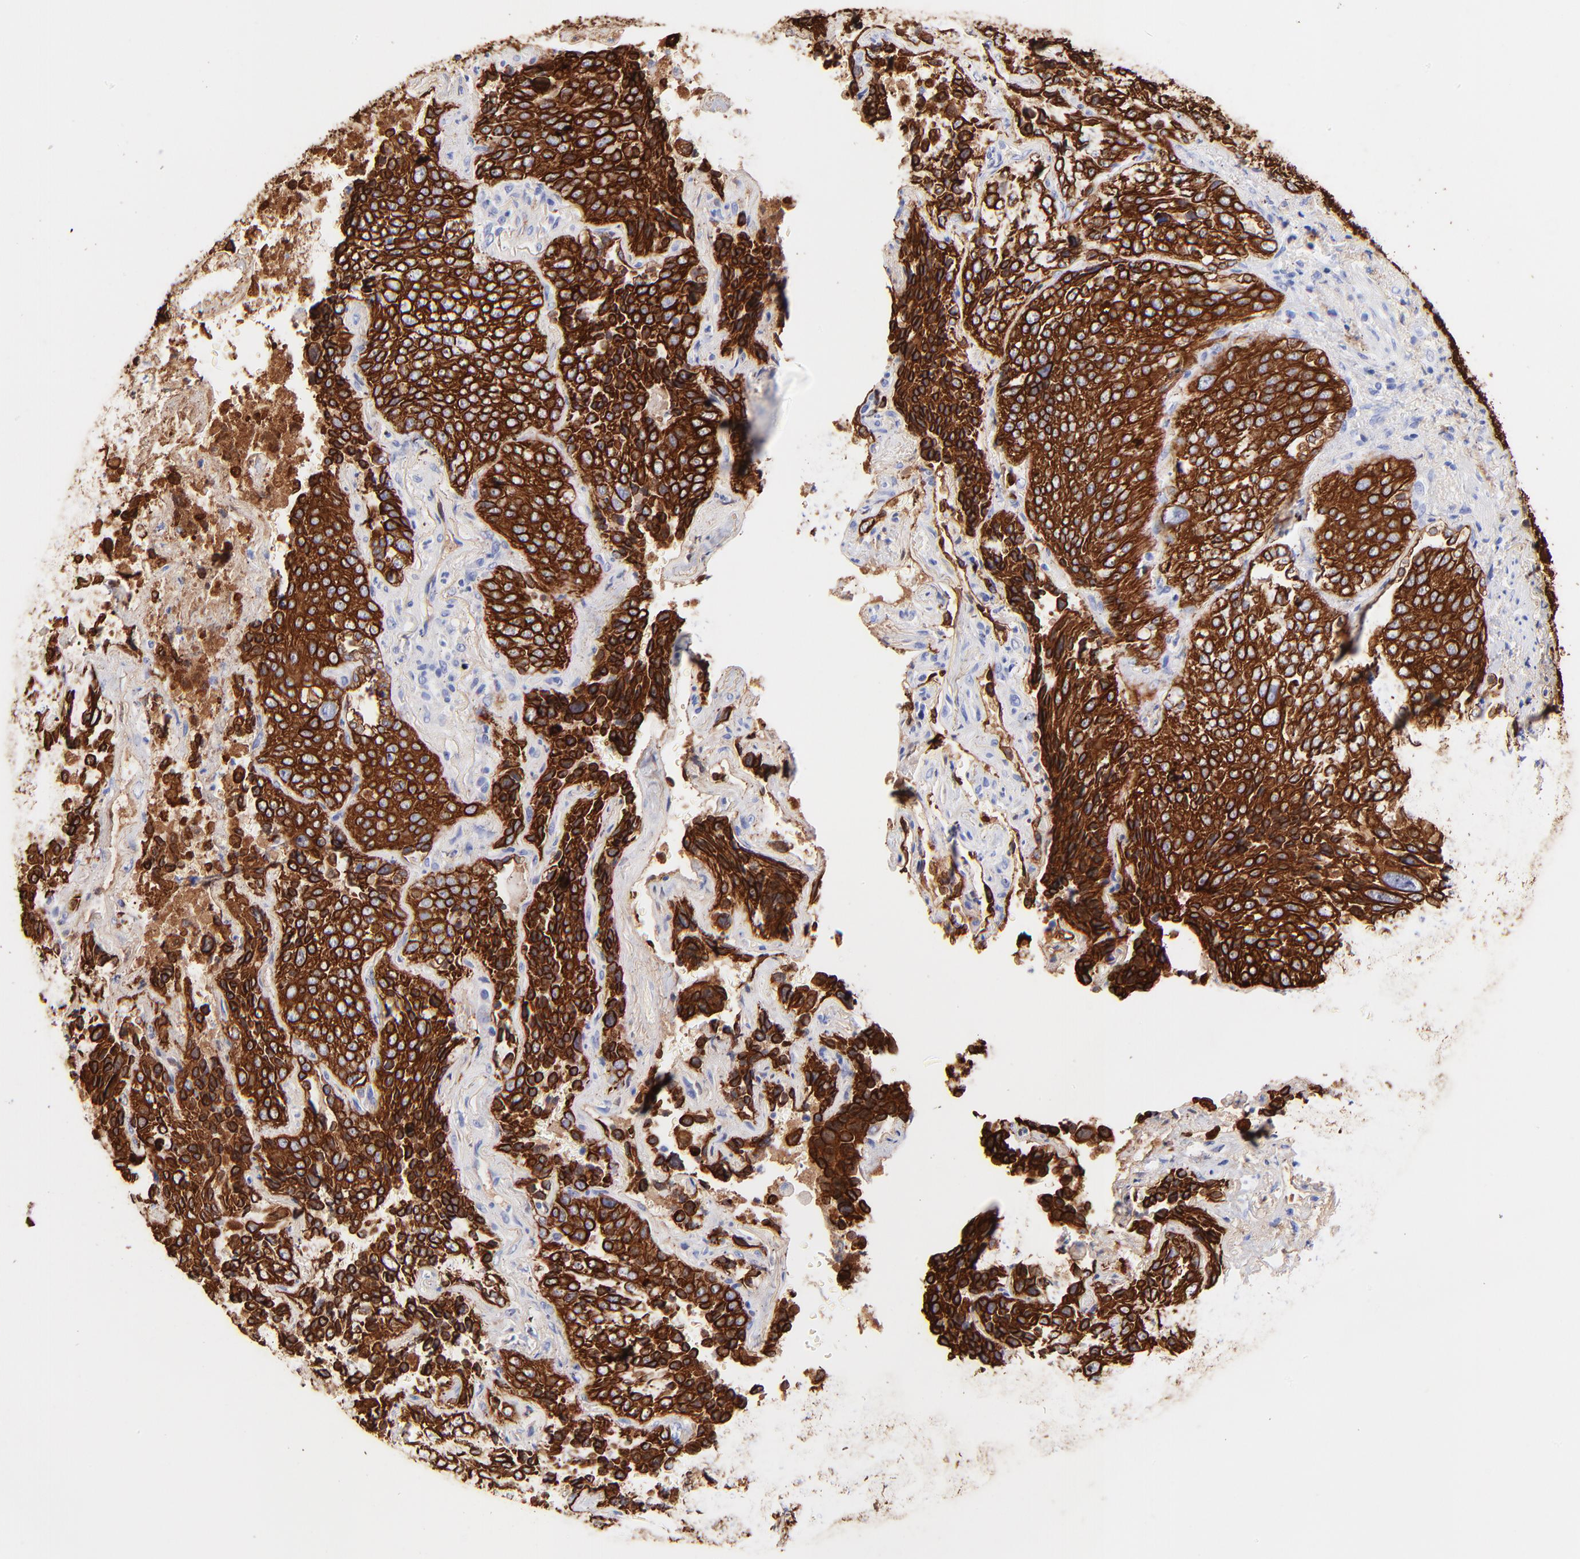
{"staining": {"intensity": "strong", "quantity": ">75%", "location": "cytoplasmic/membranous"}, "tissue": "lung cancer", "cell_type": "Tumor cells", "image_type": "cancer", "snomed": [{"axis": "morphology", "description": "Squamous cell carcinoma, NOS"}, {"axis": "topography", "description": "Lung"}], "caption": "Human lung cancer stained for a protein (brown) reveals strong cytoplasmic/membranous positive positivity in approximately >75% of tumor cells.", "gene": "KRT19", "patient": {"sex": "male", "age": 54}}